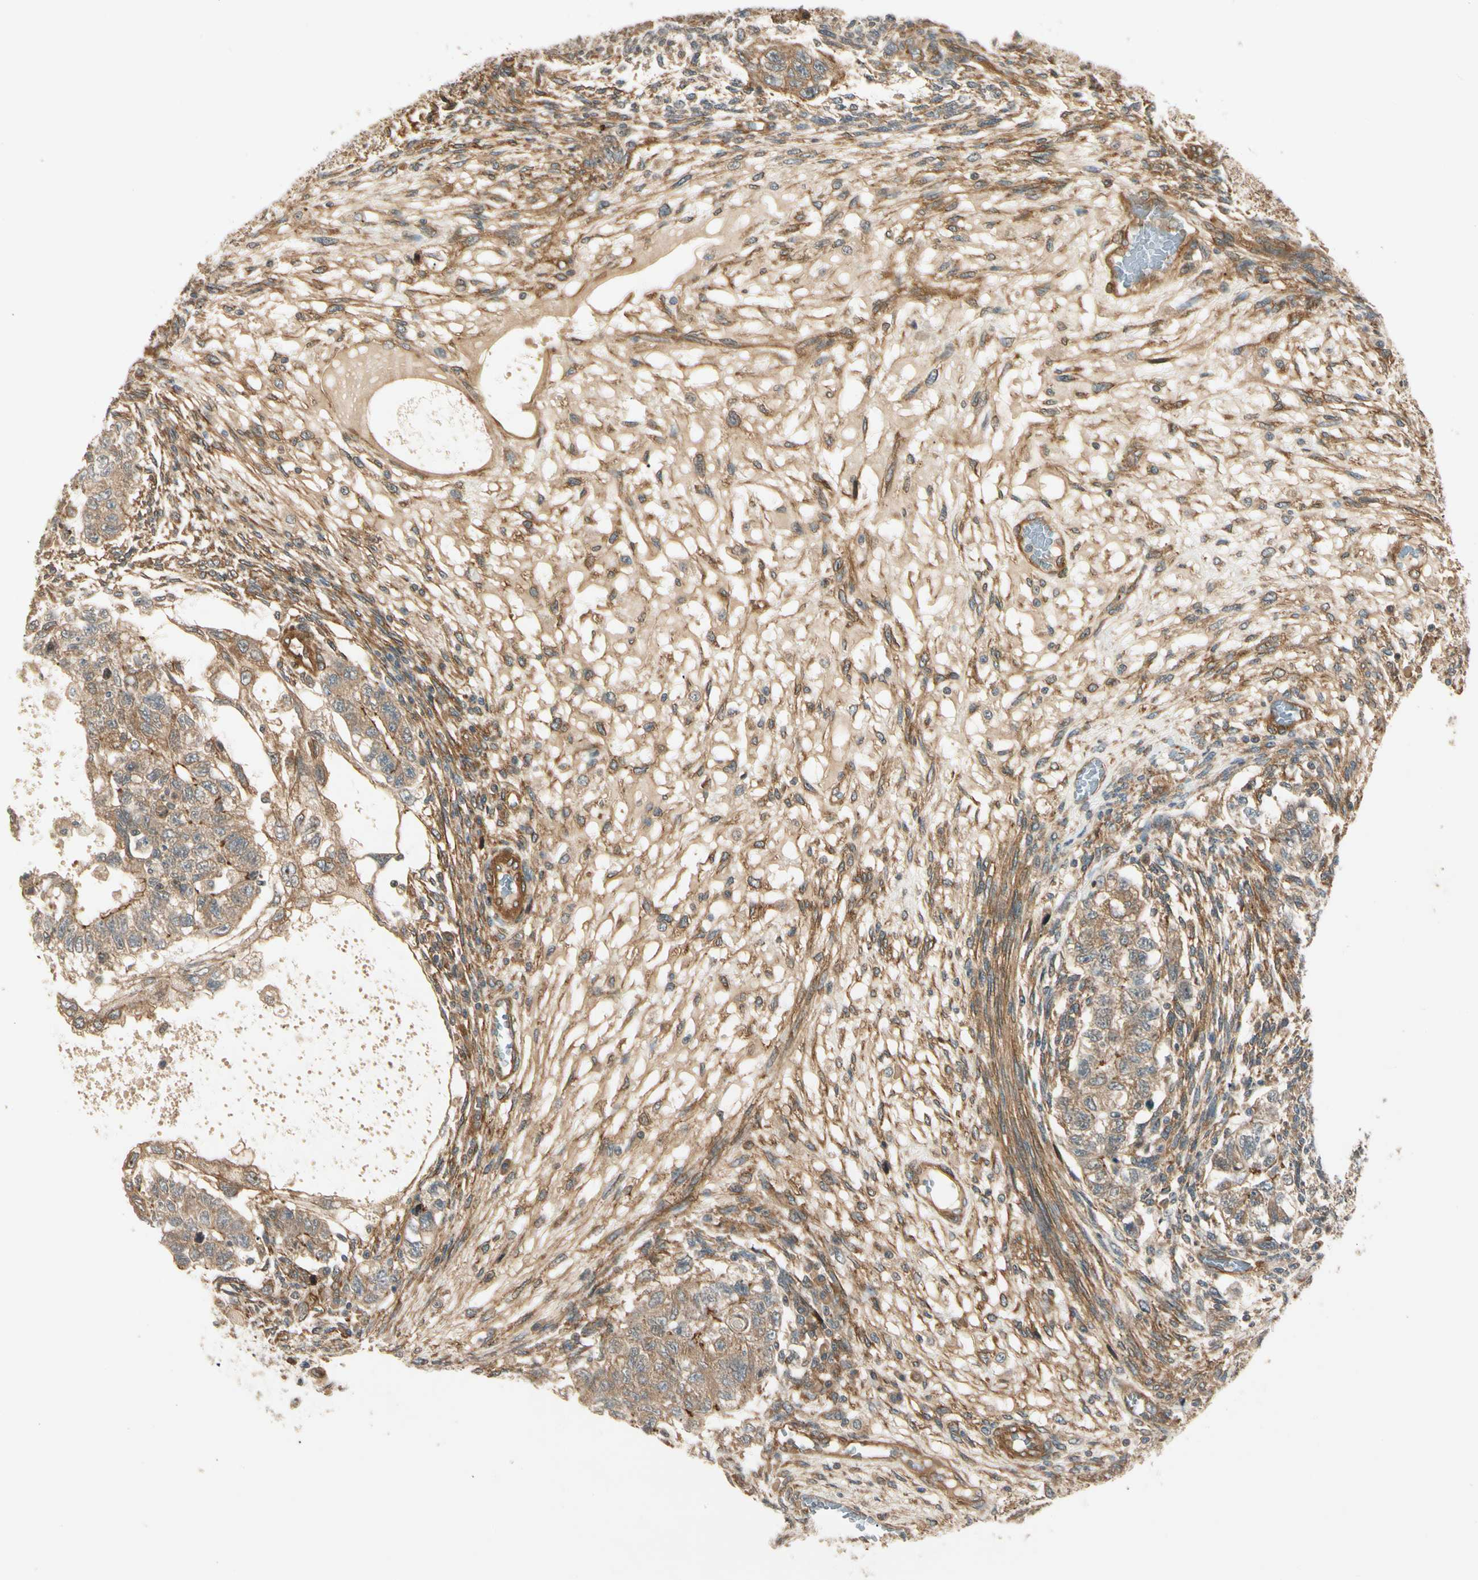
{"staining": {"intensity": "moderate", "quantity": ">75%", "location": "cytoplasmic/membranous"}, "tissue": "testis cancer", "cell_type": "Tumor cells", "image_type": "cancer", "snomed": [{"axis": "morphology", "description": "Normal tissue, NOS"}, {"axis": "morphology", "description": "Carcinoma, Embryonal, NOS"}, {"axis": "topography", "description": "Testis"}], "caption": "A micrograph of human testis cancer (embryonal carcinoma) stained for a protein displays moderate cytoplasmic/membranous brown staining in tumor cells. The staining was performed using DAB, with brown indicating positive protein expression. Nuclei are stained blue with hematoxylin.", "gene": "ROCK2", "patient": {"sex": "male", "age": 36}}